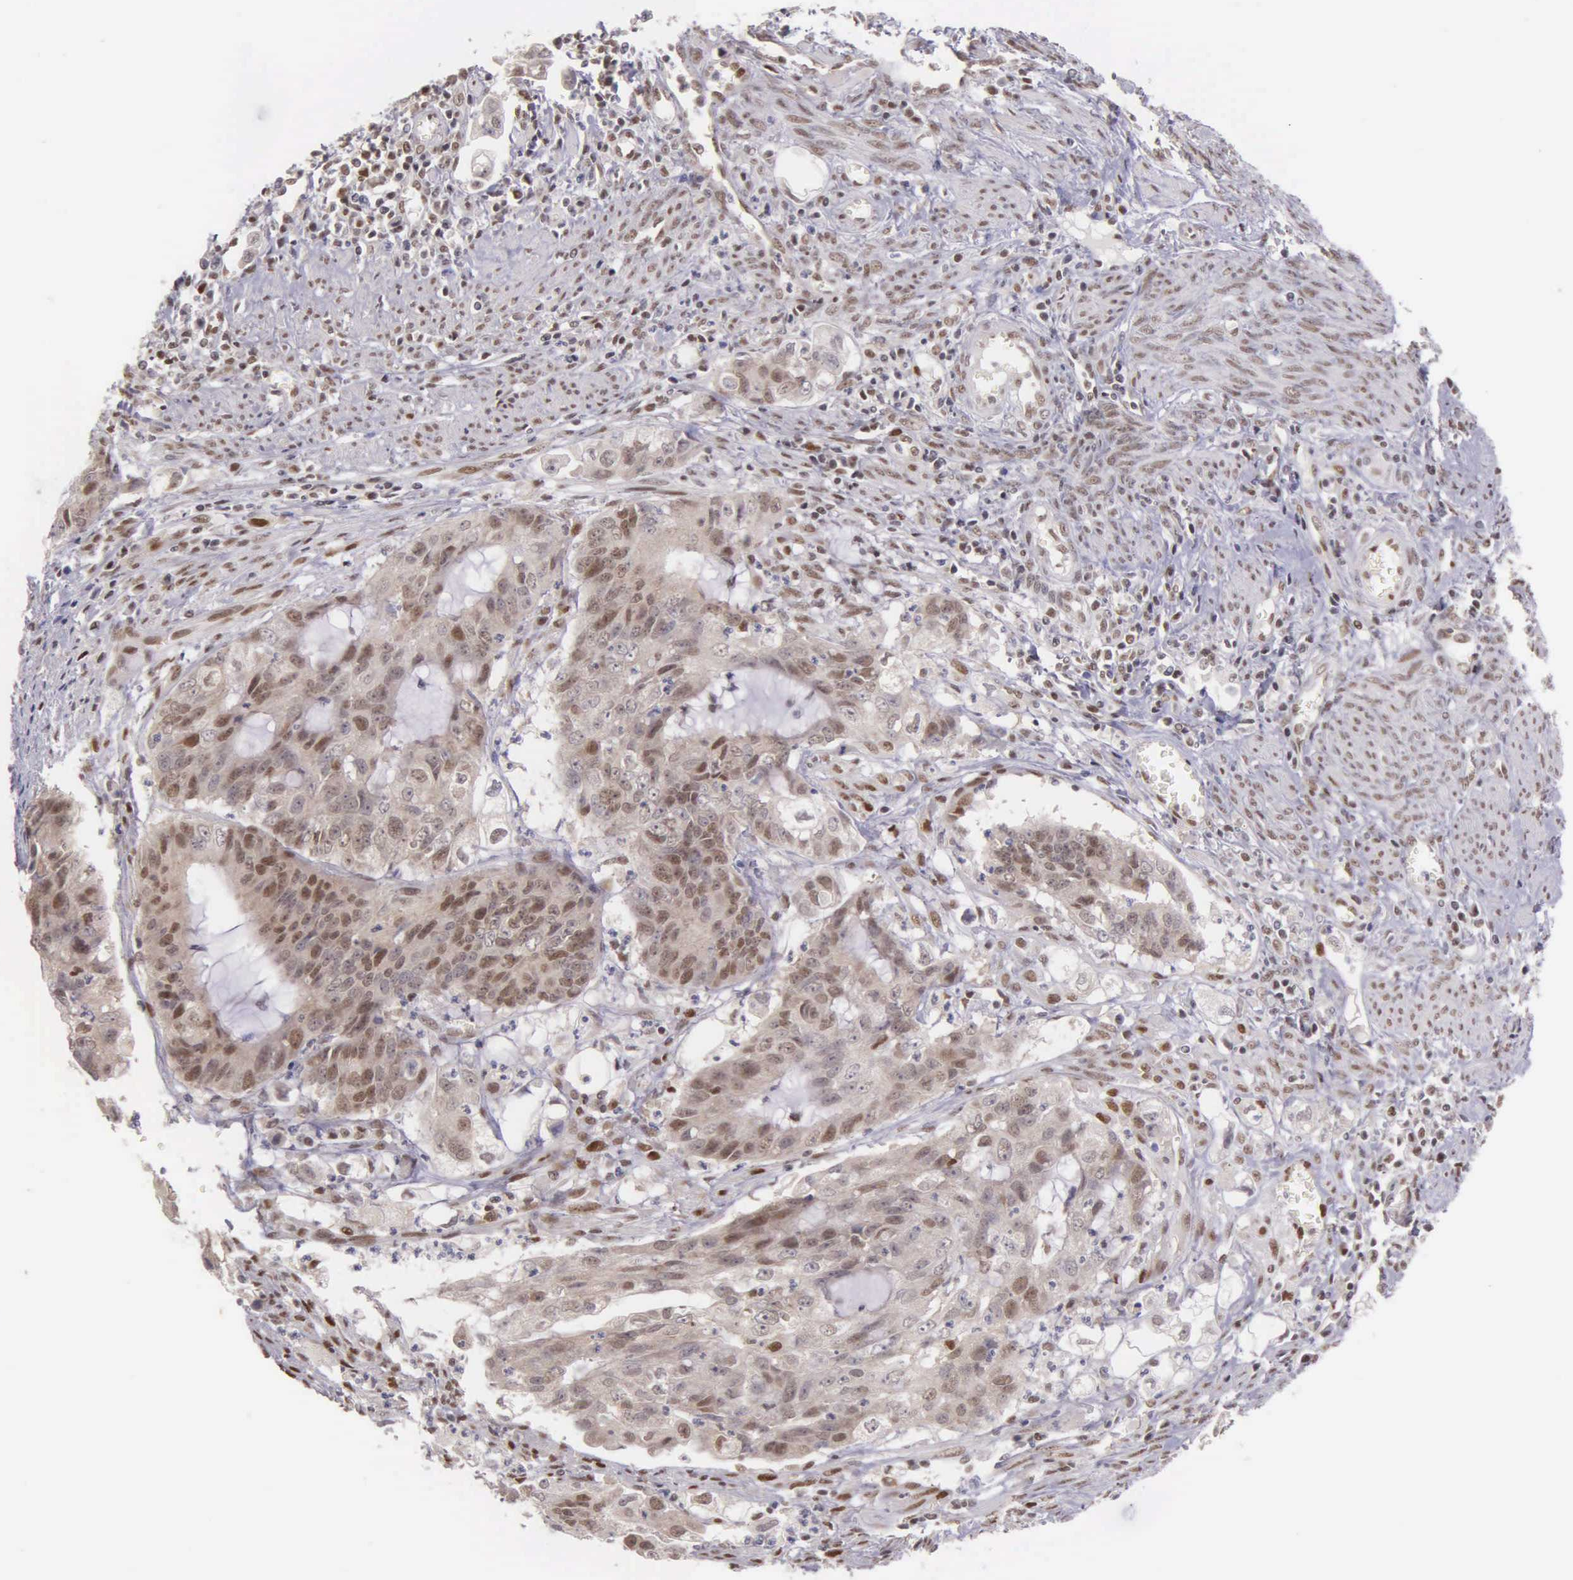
{"staining": {"intensity": "weak", "quantity": "25%-75%", "location": "cytoplasmic/membranous,nuclear"}, "tissue": "endometrial cancer", "cell_type": "Tumor cells", "image_type": "cancer", "snomed": [{"axis": "morphology", "description": "Adenocarcinoma, NOS"}, {"axis": "topography", "description": "Endometrium"}], "caption": "A low amount of weak cytoplasmic/membranous and nuclear expression is seen in about 25%-75% of tumor cells in endometrial cancer (adenocarcinoma) tissue.", "gene": "UBR7", "patient": {"sex": "female", "age": 75}}